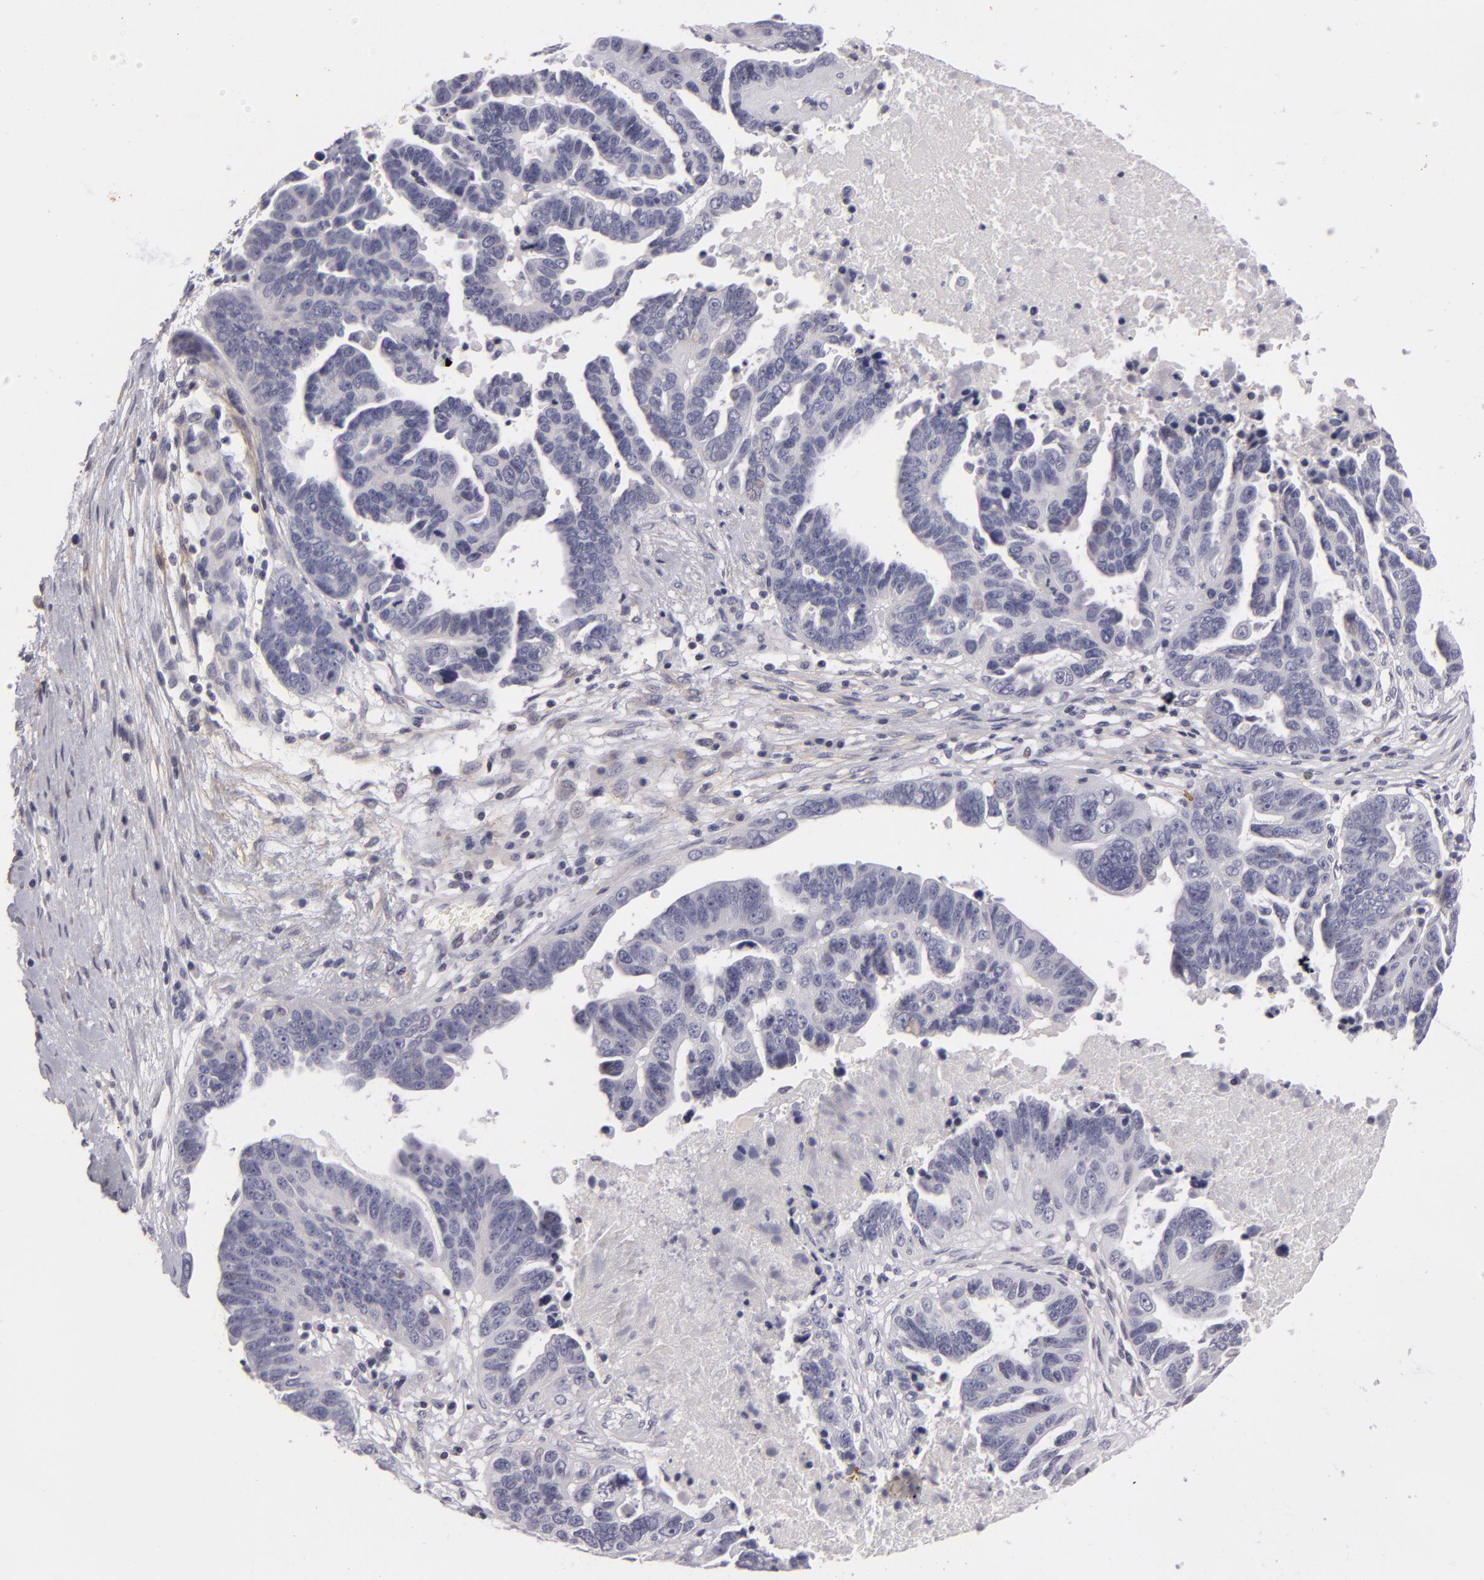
{"staining": {"intensity": "negative", "quantity": "none", "location": "none"}, "tissue": "ovarian cancer", "cell_type": "Tumor cells", "image_type": "cancer", "snomed": [{"axis": "morphology", "description": "Carcinoma, endometroid"}, {"axis": "morphology", "description": "Cystadenocarcinoma, serous, NOS"}, {"axis": "topography", "description": "Ovary"}], "caption": "Micrograph shows no protein expression in tumor cells of ovarian cancer tissue.", "gene": "NLGN4X", "patient": {"sex": "female", "age": 45}}